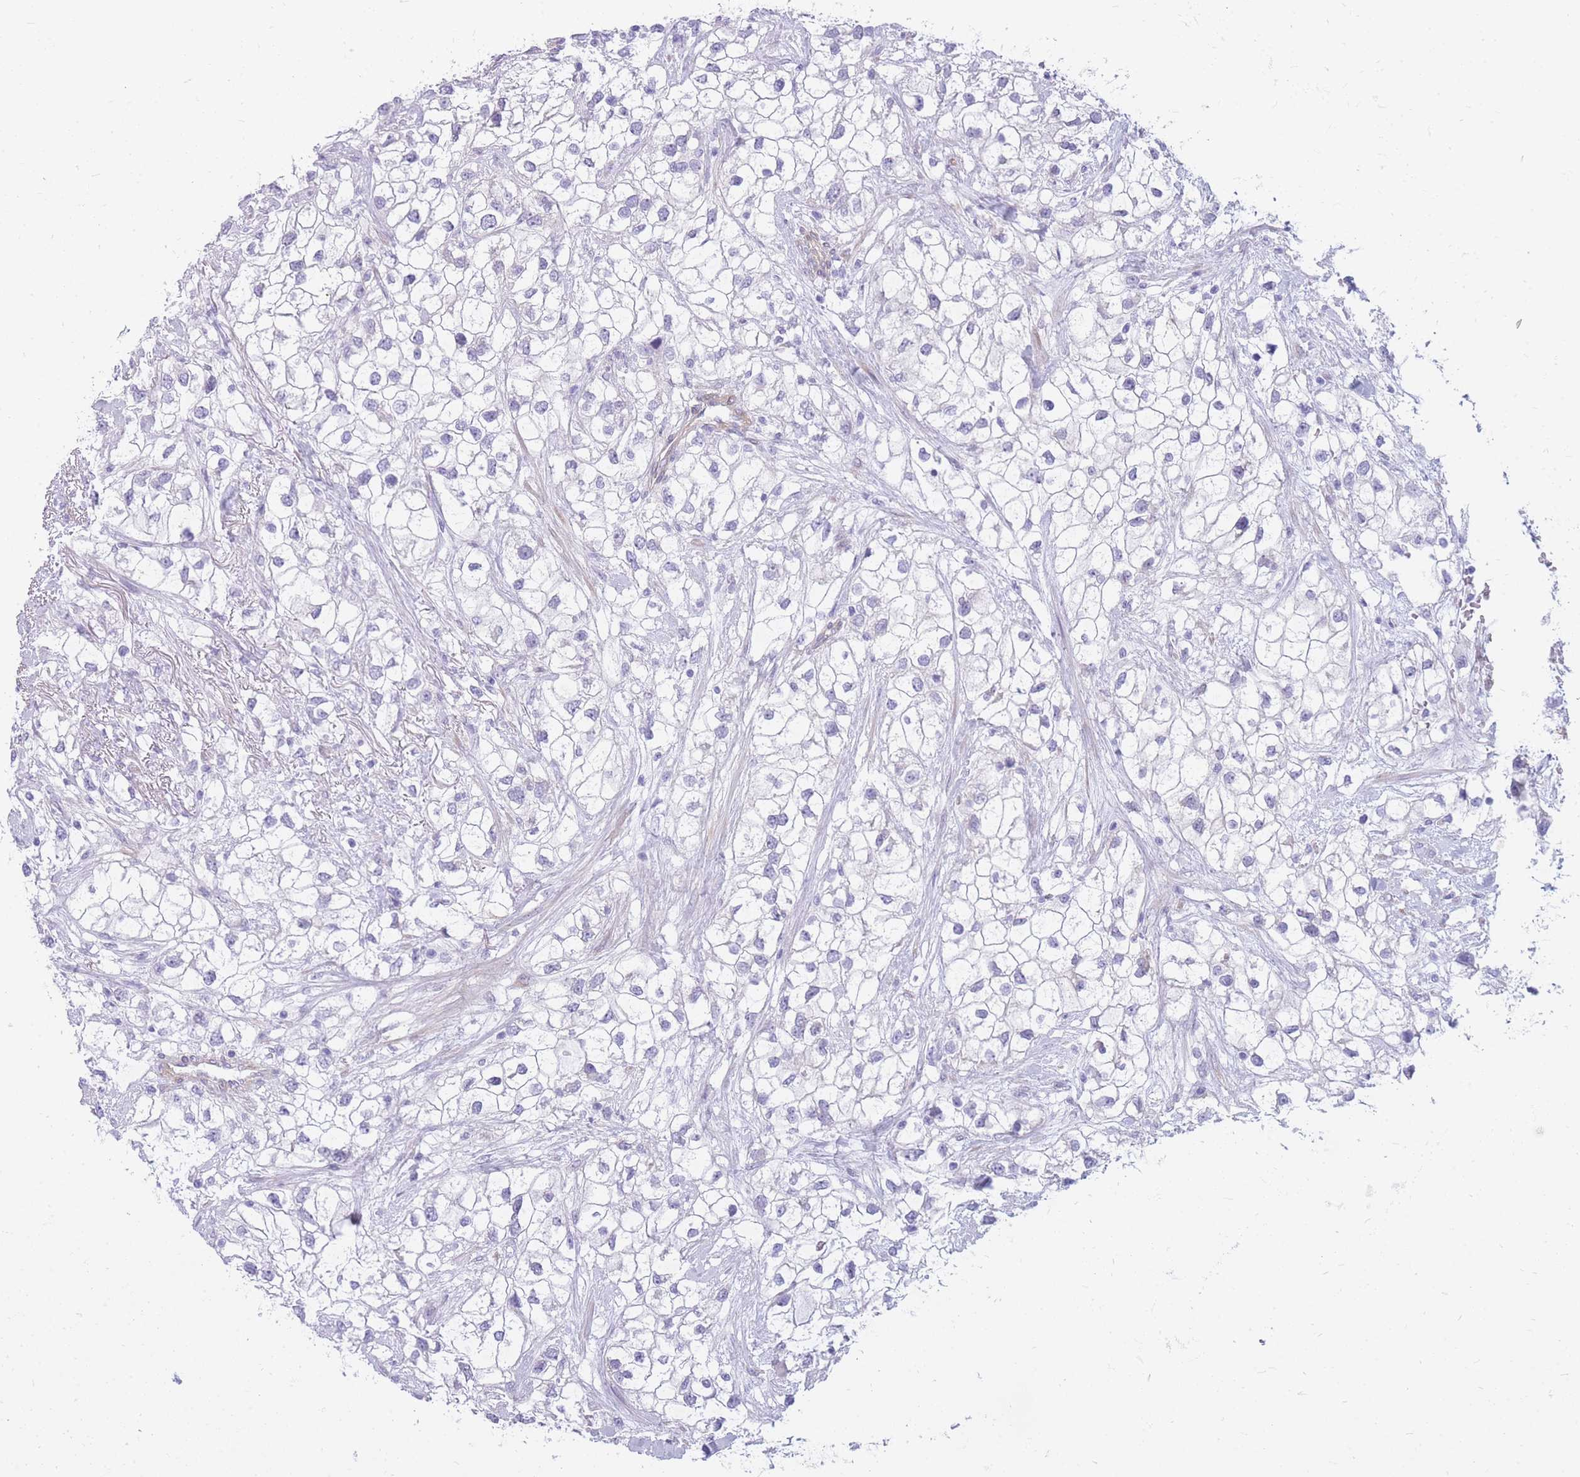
{"staining": {"intensity": "negative", "quantity": "none", "location": "none"}, "tissue": "renal cancer", "cell_type": "Tumor cells", "image_type": "cancer", "snomed": [{"axis": "morphology", "description": "Adenocarcinoma, NOS"}, {"axis": "topography", "description": "Kidney"}], "caption": "High power microscopy histopathology image of an immunohistochemistry histopathology image of renal cancer, revealing no significant expression in tumor cells.", "gene": "MTSS2", "patient": {"sex": "male", "age": 59}}